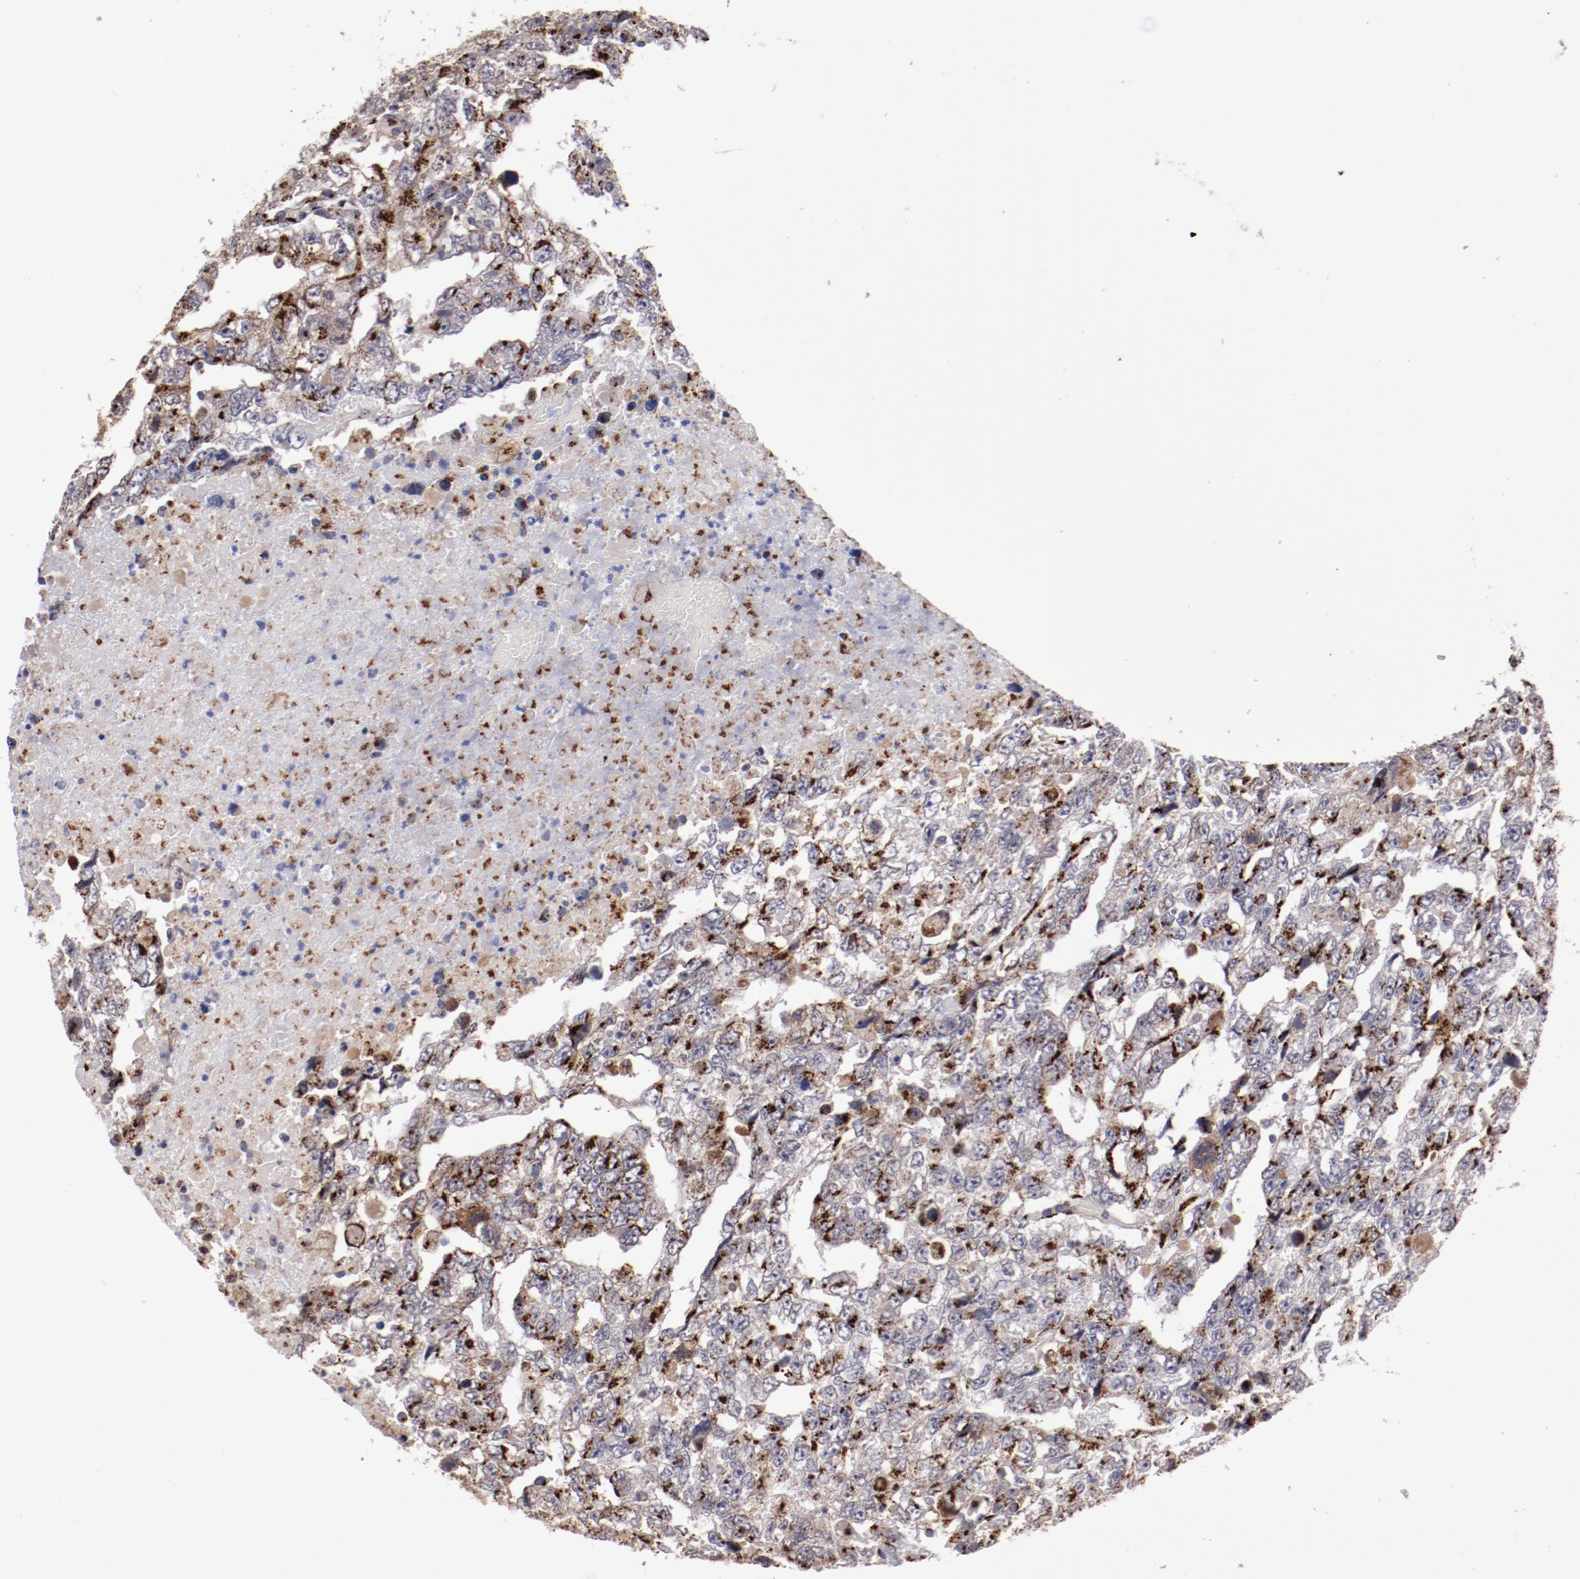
{"staining": {"intensity": "strong", "quantity": ">75%", "location": "cytoplasmic/membranous"}, "tissue": "testis cancer", "cell_type": "Tumor cells", "image_type": "cancer", "snomed": [{"axis": "morphology", "description": "Carcinoma, Embryonal, NOS"}, {"axis": "topography", "description": "Testis"}], "caption": "This is a histology image of IHC staining of testis embryonal carcinoma, which shows strong expression in the cytoplasmic/membranous of tumor cells.", "gene": "GOLIM4", "patient": {"sex": "male", "age": 36}}